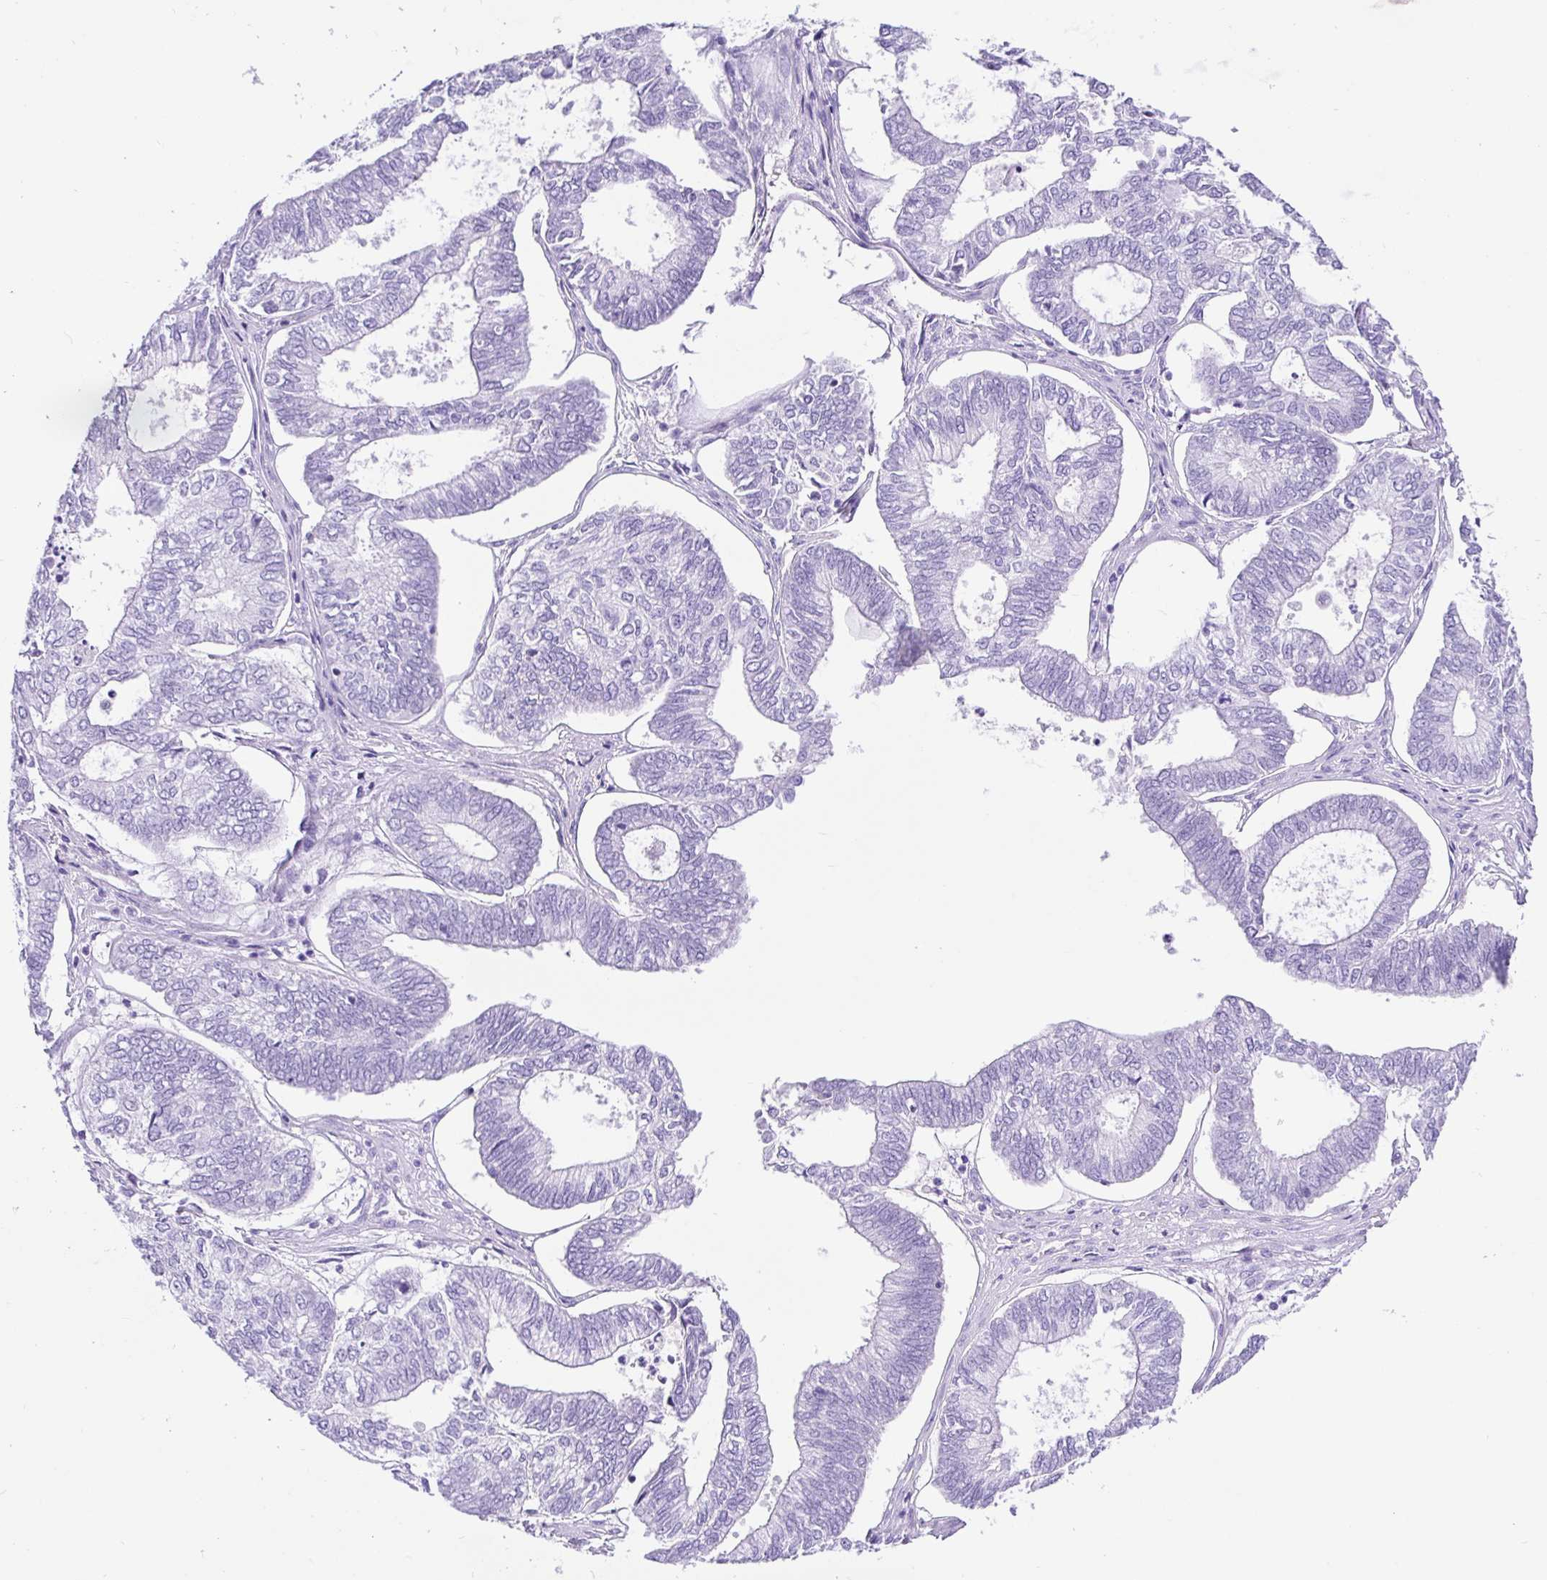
{"staining": {"intensity": "negative", "quantity": "none", "location": "none"}, "tissue": "ovarian cancer", "cell_type": "Tumor cells", "image_type": "cancer", "snomed": [{"axis": "morphology", "description": "Carcinoma, endometroid"}, {"axis": "topography", "description": "Ovary"}], "caption": "Tumor cells show no significant expression in ovarian cancer (endometroid carcinoma). Brightfield microscopy of immunohistochemistry stained with DAB (3,3'-diaminobenzidine) (brown) and hematoxylin (blue), captured at high magnification.", "gene": "PRAMEF19", "patient": {"sex": "female", "age": 64}}